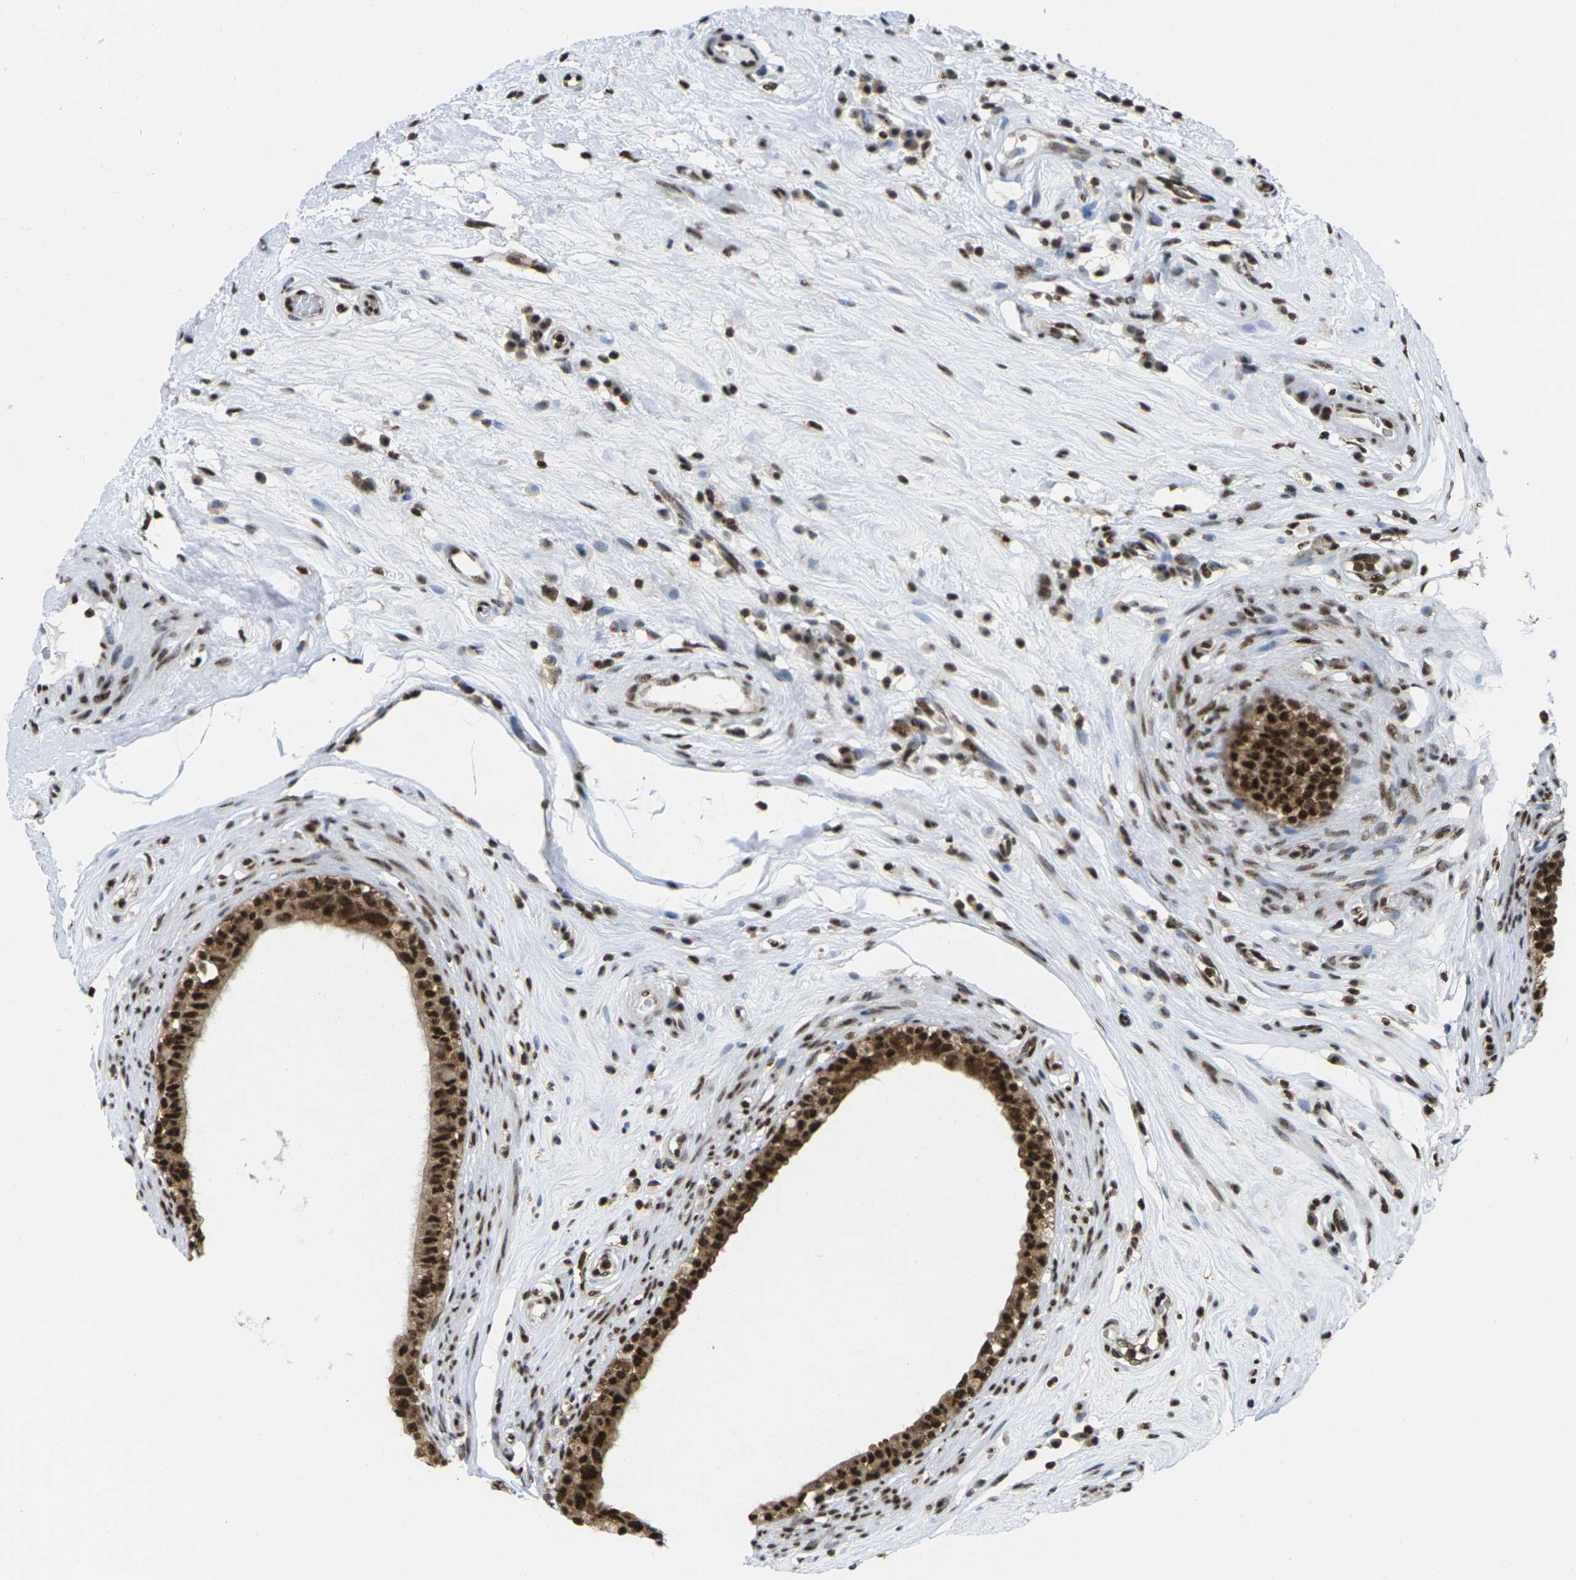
{"staining": {"intensity": "strong", "quantity": ">75%", "location": "cytoplasmic/membranous,nuclear"}, "tissue": "epididymis", "cell_type": "Glandular cells", "image_type": "normal", "snomed": [{"axis": "morphology", "description": "Normal tissue, NOS"}, {"axis": "morphology", "description": "Inflammation, NOS"}, {"axis": "topography", "description": "Epididymis"}], "caption": "Normal epididymis was stained to show a protein in brown. There is high levels of strong cytoplasmic/membranous,nuclear expression in about >75% of glandular cells.", "gene": "MAGOH", "patient": {"sex": "male", "age": 84}}